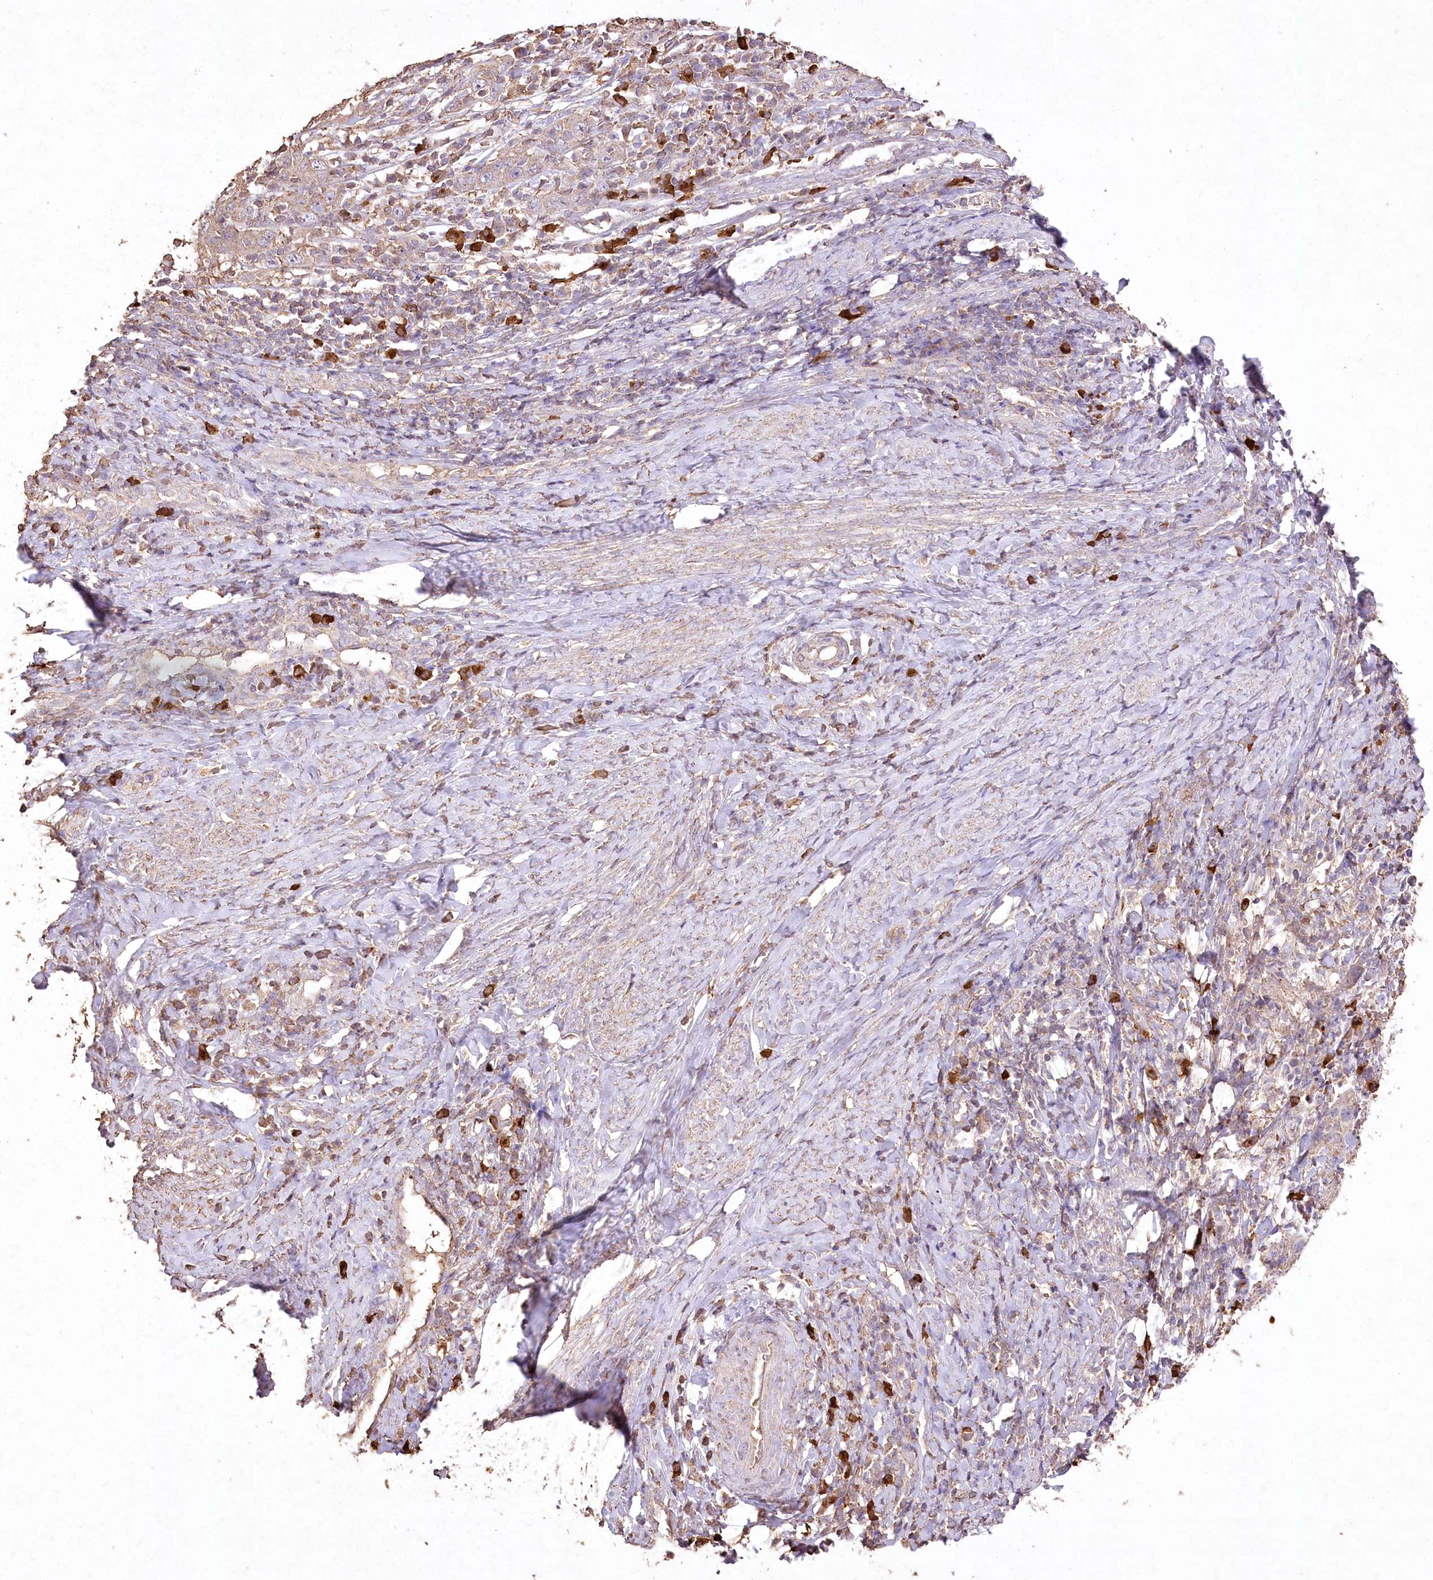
{"staining": {"intensity": "weak", "quantity": ">75%", "location": "cytoplasmic/membranous"}, "tissue": "cervical cancer", "cell_type": "Tumor cells", "image_type": "cancer", "snomed": [{"axis": "morphology", "description": "Squamous cell carcinoma, NOS"}, {"axis": "topography", "description": "Cervix"}], "caption": "A high-resolution image shows immunohistochemistry staining of cervical cancer (squamous cell carcinoma), which reveals weak cytoplasmic/membranous staining in about >75% of tumor cells.", "gene": "IREB2", "patient": {"sex": "female", "age": 46}}